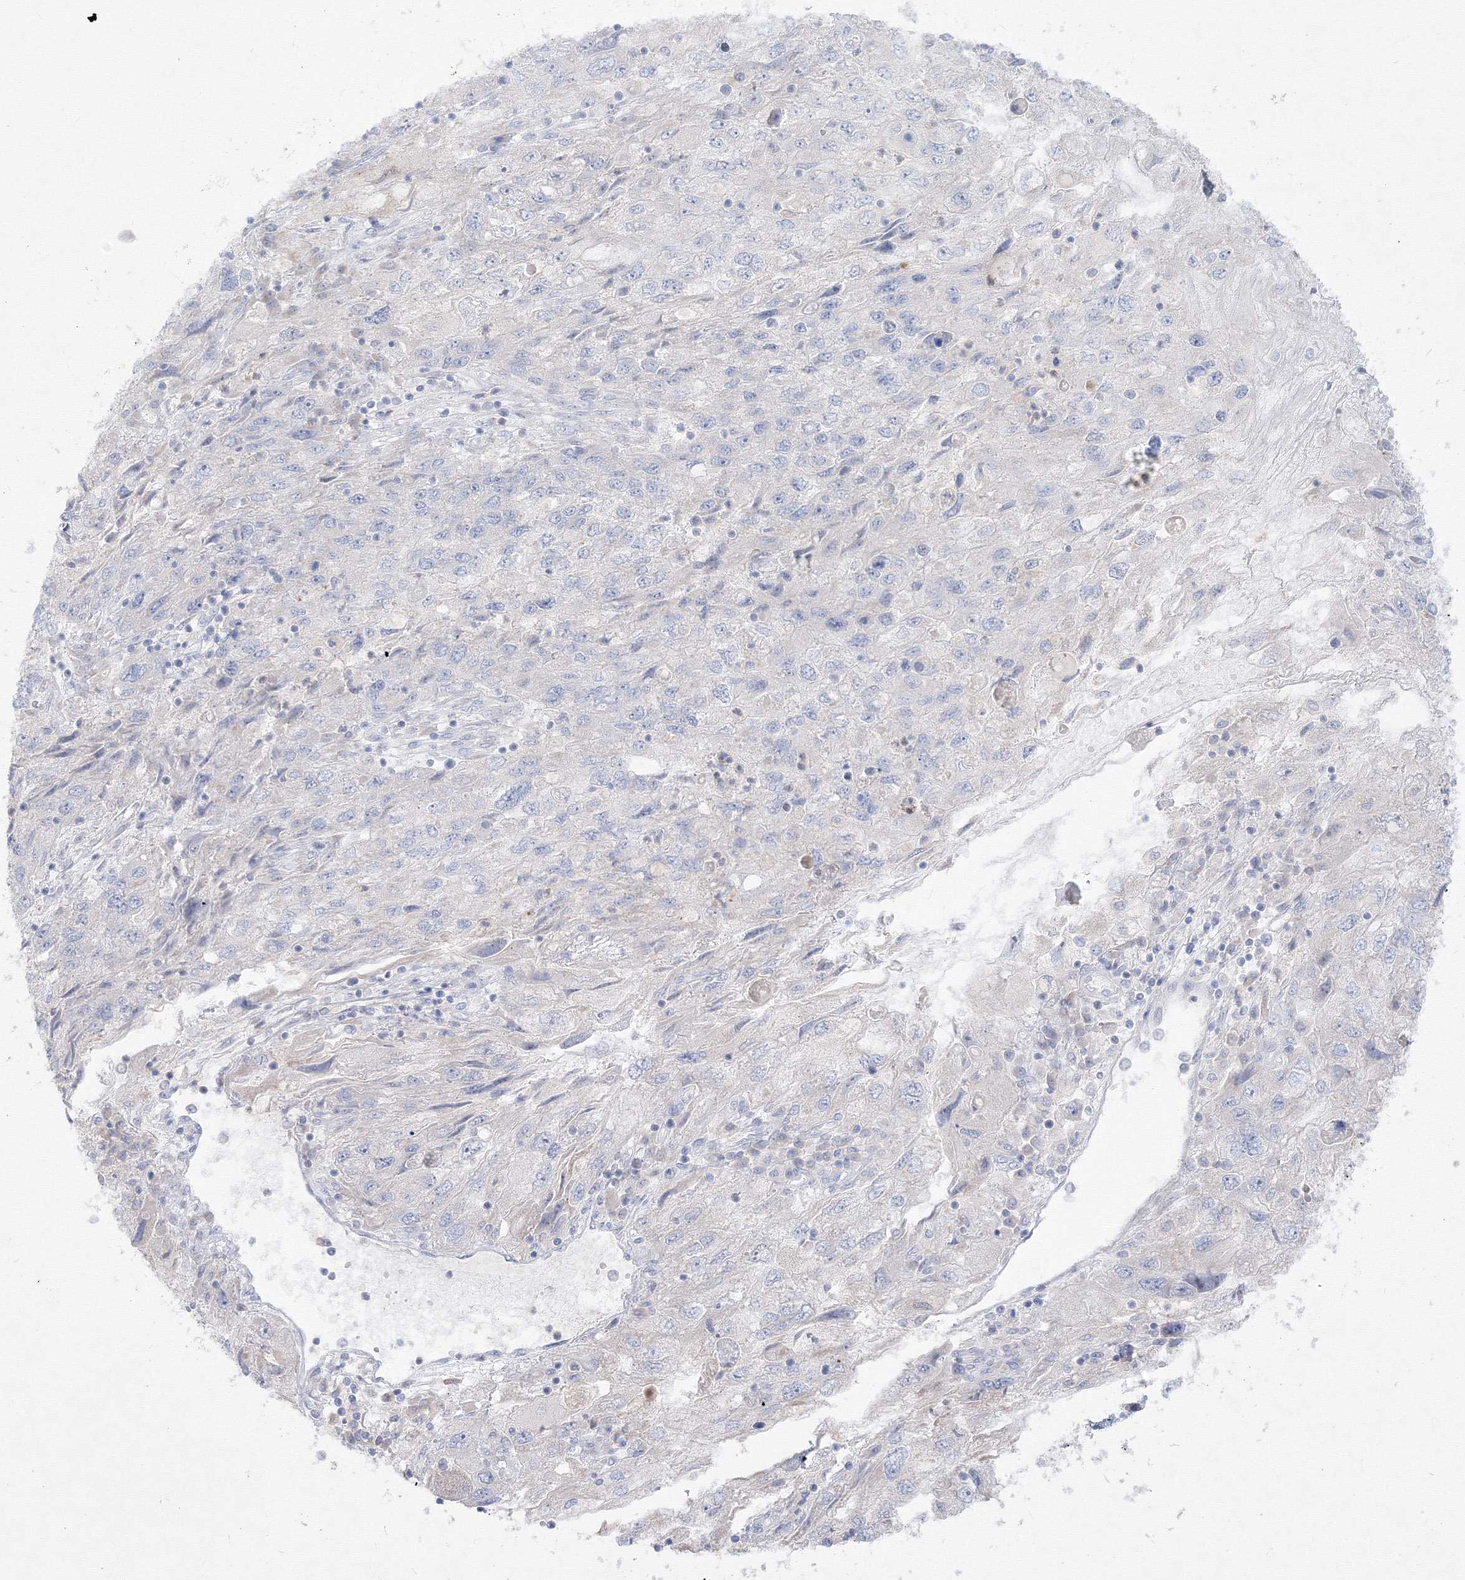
{"staining": {"intensity": "negative", "quantity": "none", "location": "none"}, "tissue": "endometrial cancer", "cell_type": "Tumor cells", "image_type": "cancer", "snomed": [{"axis": "morphology", "description": "Adenocarcinoma, NOS"}, {"axis": "topography", "description": "Endometrium"}], "caption": "An immunohistochemistry histopathology image of endometrial cancer (adenocarcinoma) is shown. There is no staining in tumor cells of endometrial cancer (adenocarcinoma). (Stains: DAB (3,3'-diaminobenzidine) IHC with hematoxylin counter stain, Microscopy: brightfield microscopy at high magnification).", "gene": "FBXL8", "patient": {"sex": "female", "age": 49}}